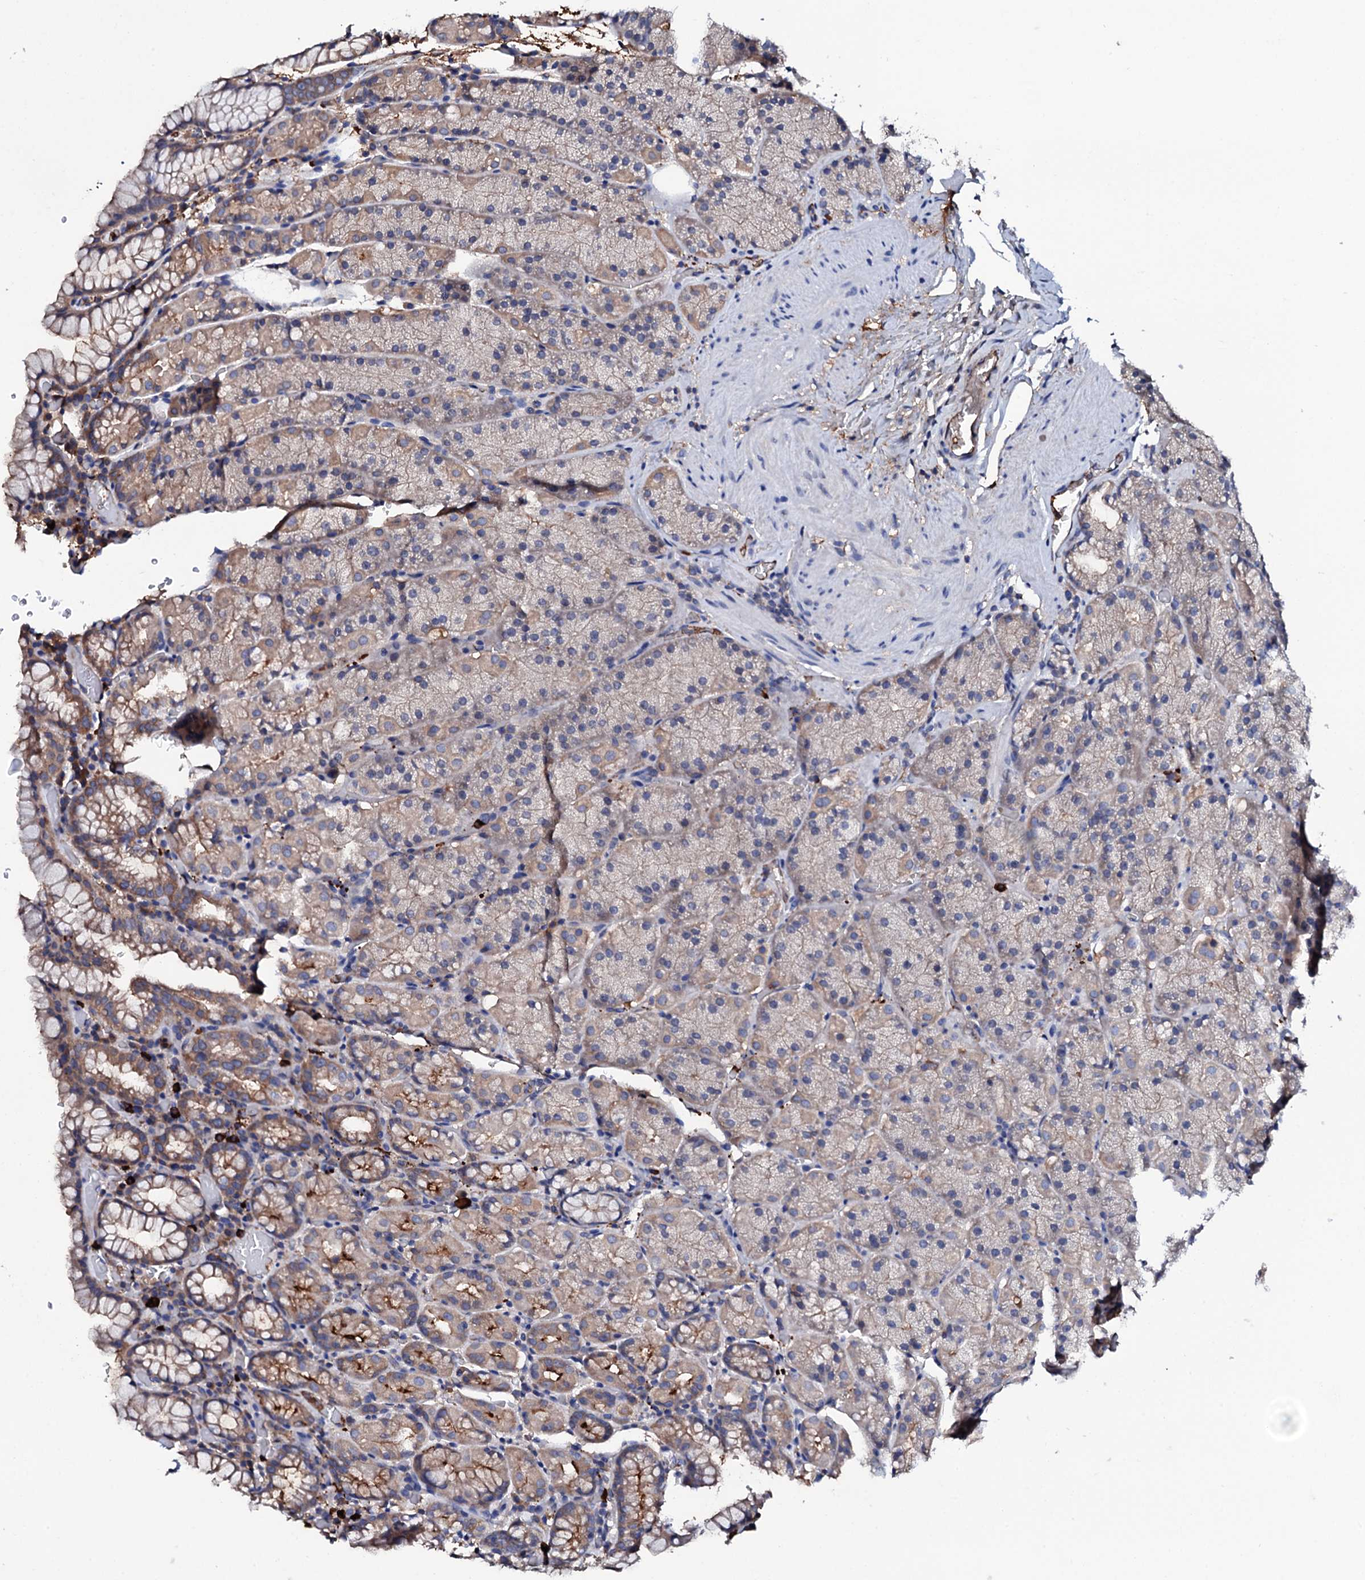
{"staining": {"intensity": "weak", "quantity": ">75%", "location": "cytoplasmic/membranous"}, "tissue": "stomach", "cell_type": "Glandular cells", "image_type": "normal", "snomed": [{"axis": "morphology", "description": "Normal tissue, NOS"}, {"axis": "topography", "description": "Stomach, upper"}, {"axis": "topography", "description": "Stomach, lower"}], "caption": "Immunohistochemical staining of unremarkable stomach reveals low levels of weak cytoplasmic/membranous staining in about >75% of glandular cells. The protein of interest is stained brown, and the nuclei are stained in blue (DAB IHC with brightfield microscopy, high magnification).", "gene": "TCAF2C", "patient": {"sex": "male", "age": 80}}